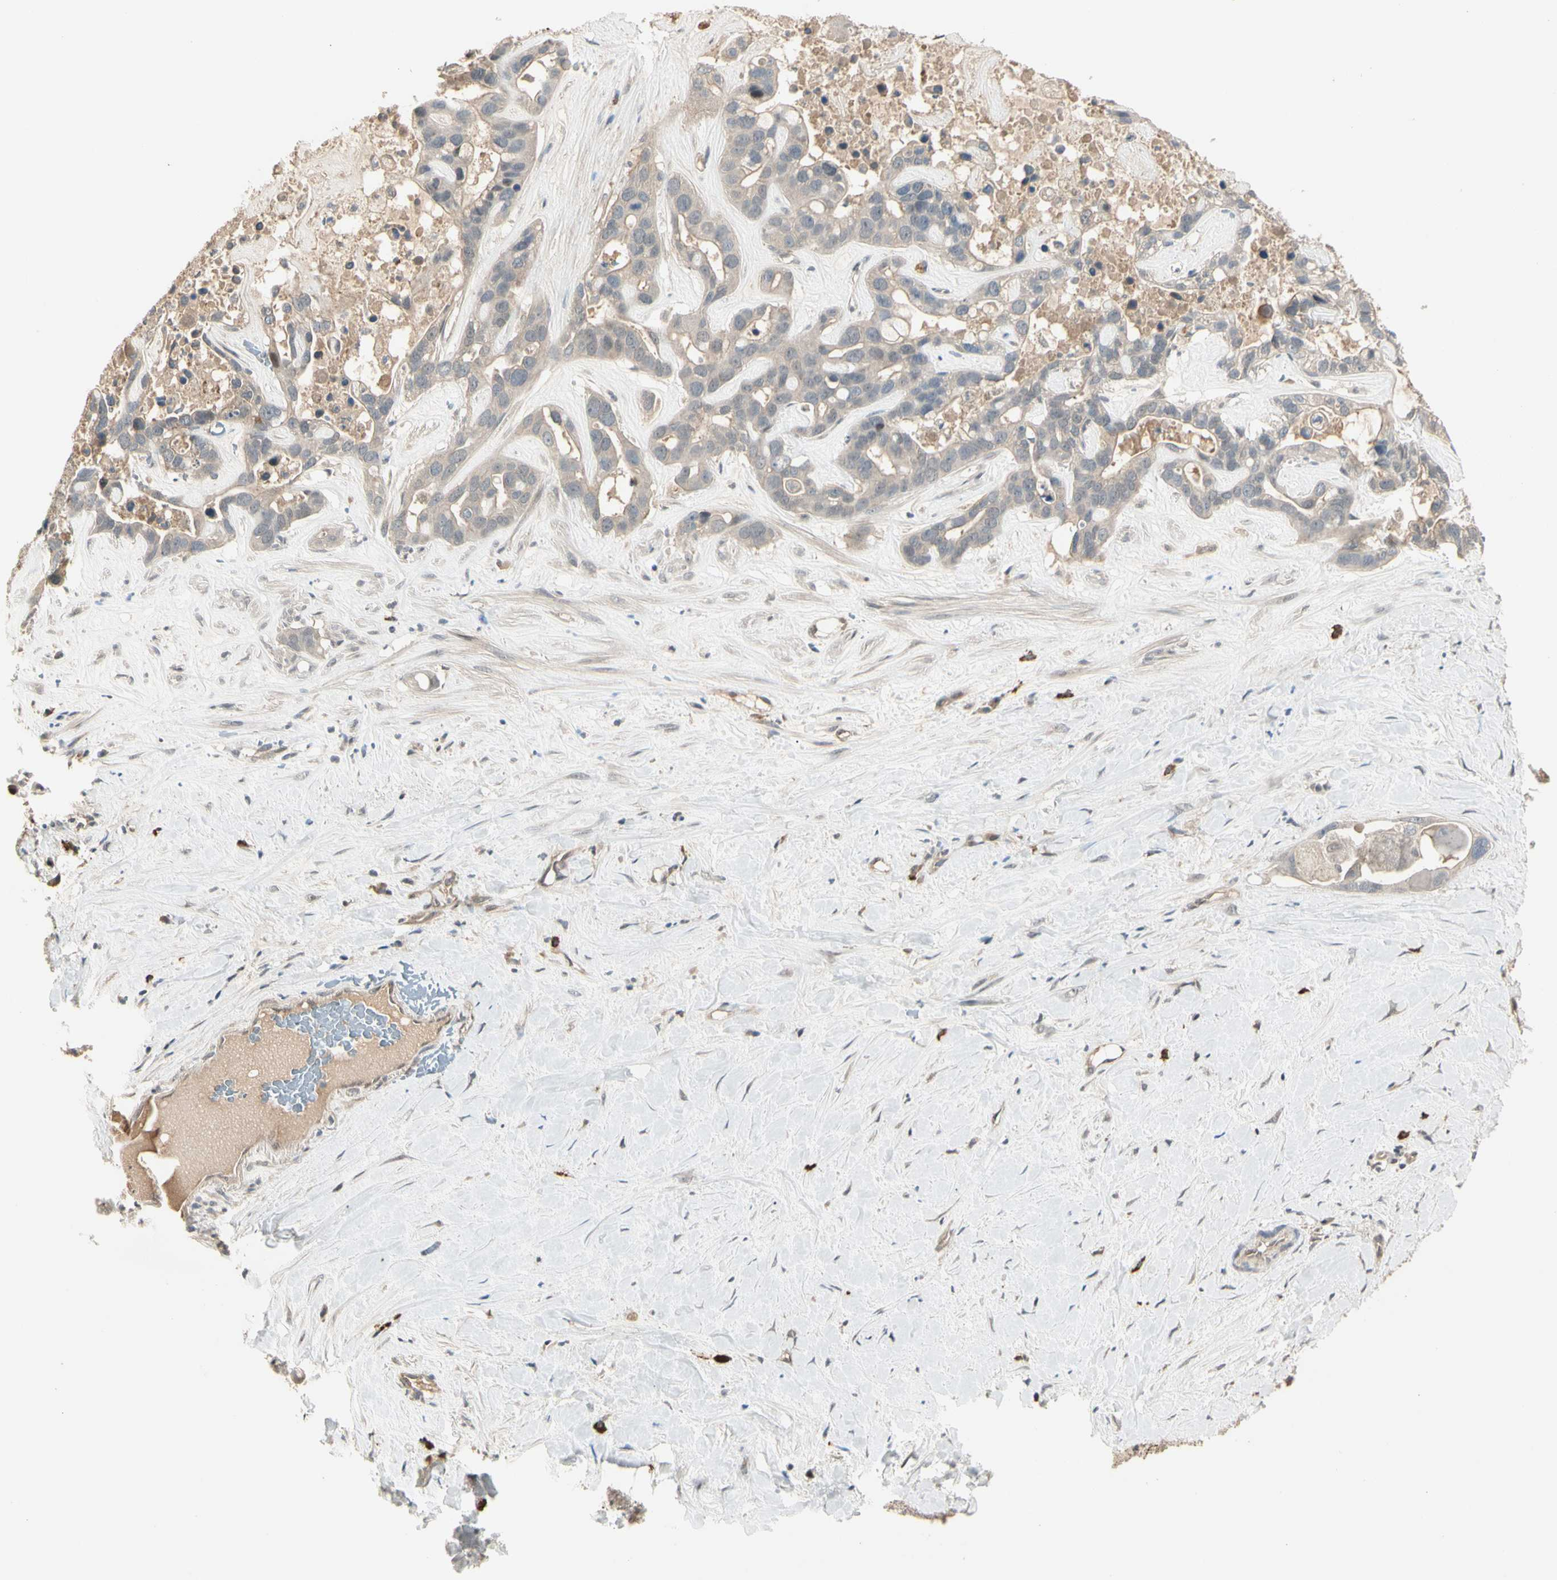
{"staining": {"intensity": "weak", "quantity": "<25%", "location": "cytoplasmic/membranous"}, "tissue": "liver cancer", "cell_type": "Tumor cells", "image_type": "cancer", "snomed": [{"axis": "morphology", "description": "Cholangiocarcinoma"}, {"axis": "topography", "description": "Liver"}], "caption": "A photomicrograph of human cholangiocarcinoma (liver) is negative for staining in tumor cells.", "gene": "ATG4C", "patient": {"sex": "female", "age": 65}}